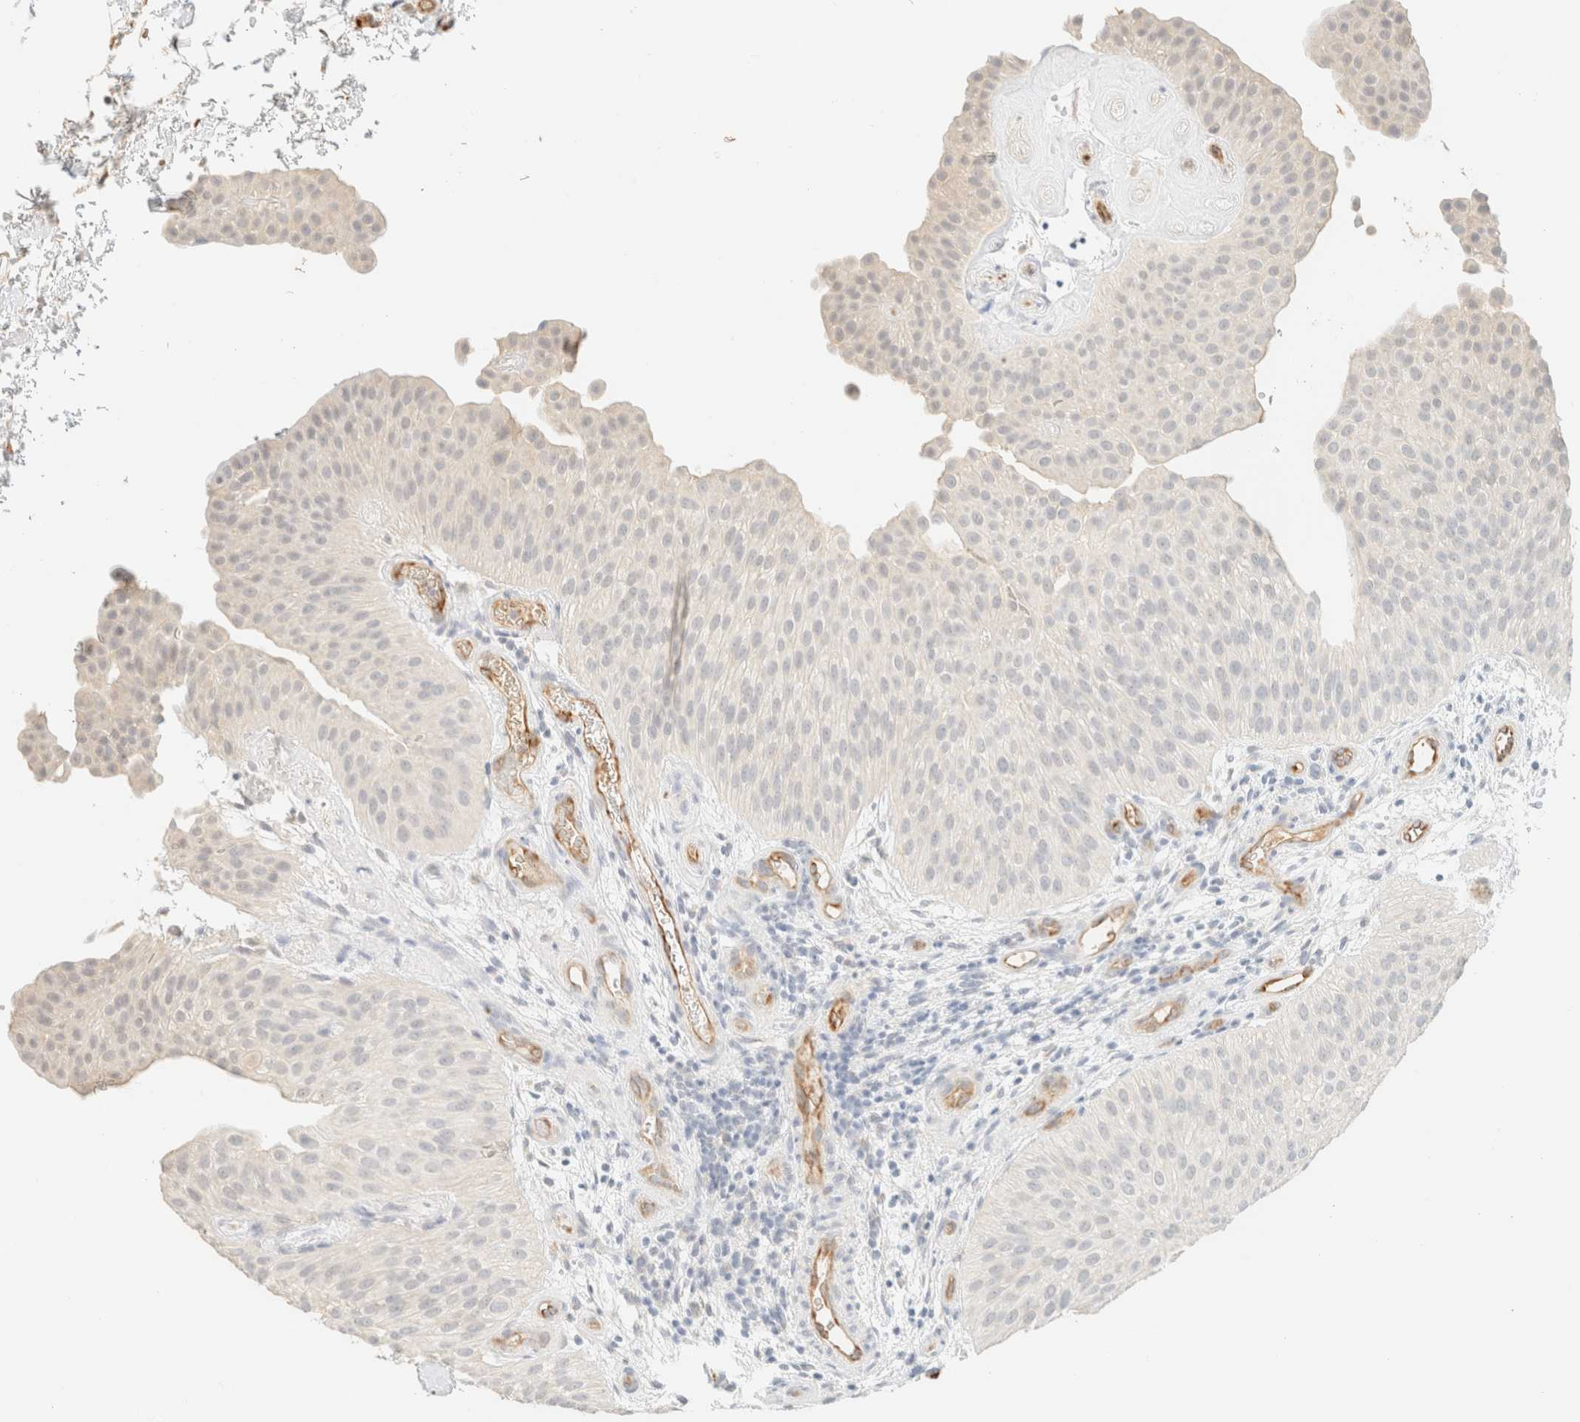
{"staining": {"intensity": "negative", "quantity": "none", "location": "none"}, "tissue": "urothelial cancer", "cell_type": "Tumor cells", "image_type": "cancer", "snomed": [{"axis": "morphology", "description": "Urothelial carcinoma, Low grade"}, {"axis": "topography", "description": "Urinary bladder"}], "caption": "DAB (3,3'-diaminobenzidine) immunohistochemical staining of human low-grade urothelial carcinoma reveals no significant positivity in tumor cells.", "gene": "SPARCL1", "patient": {"sex": "female", "age": 60}}